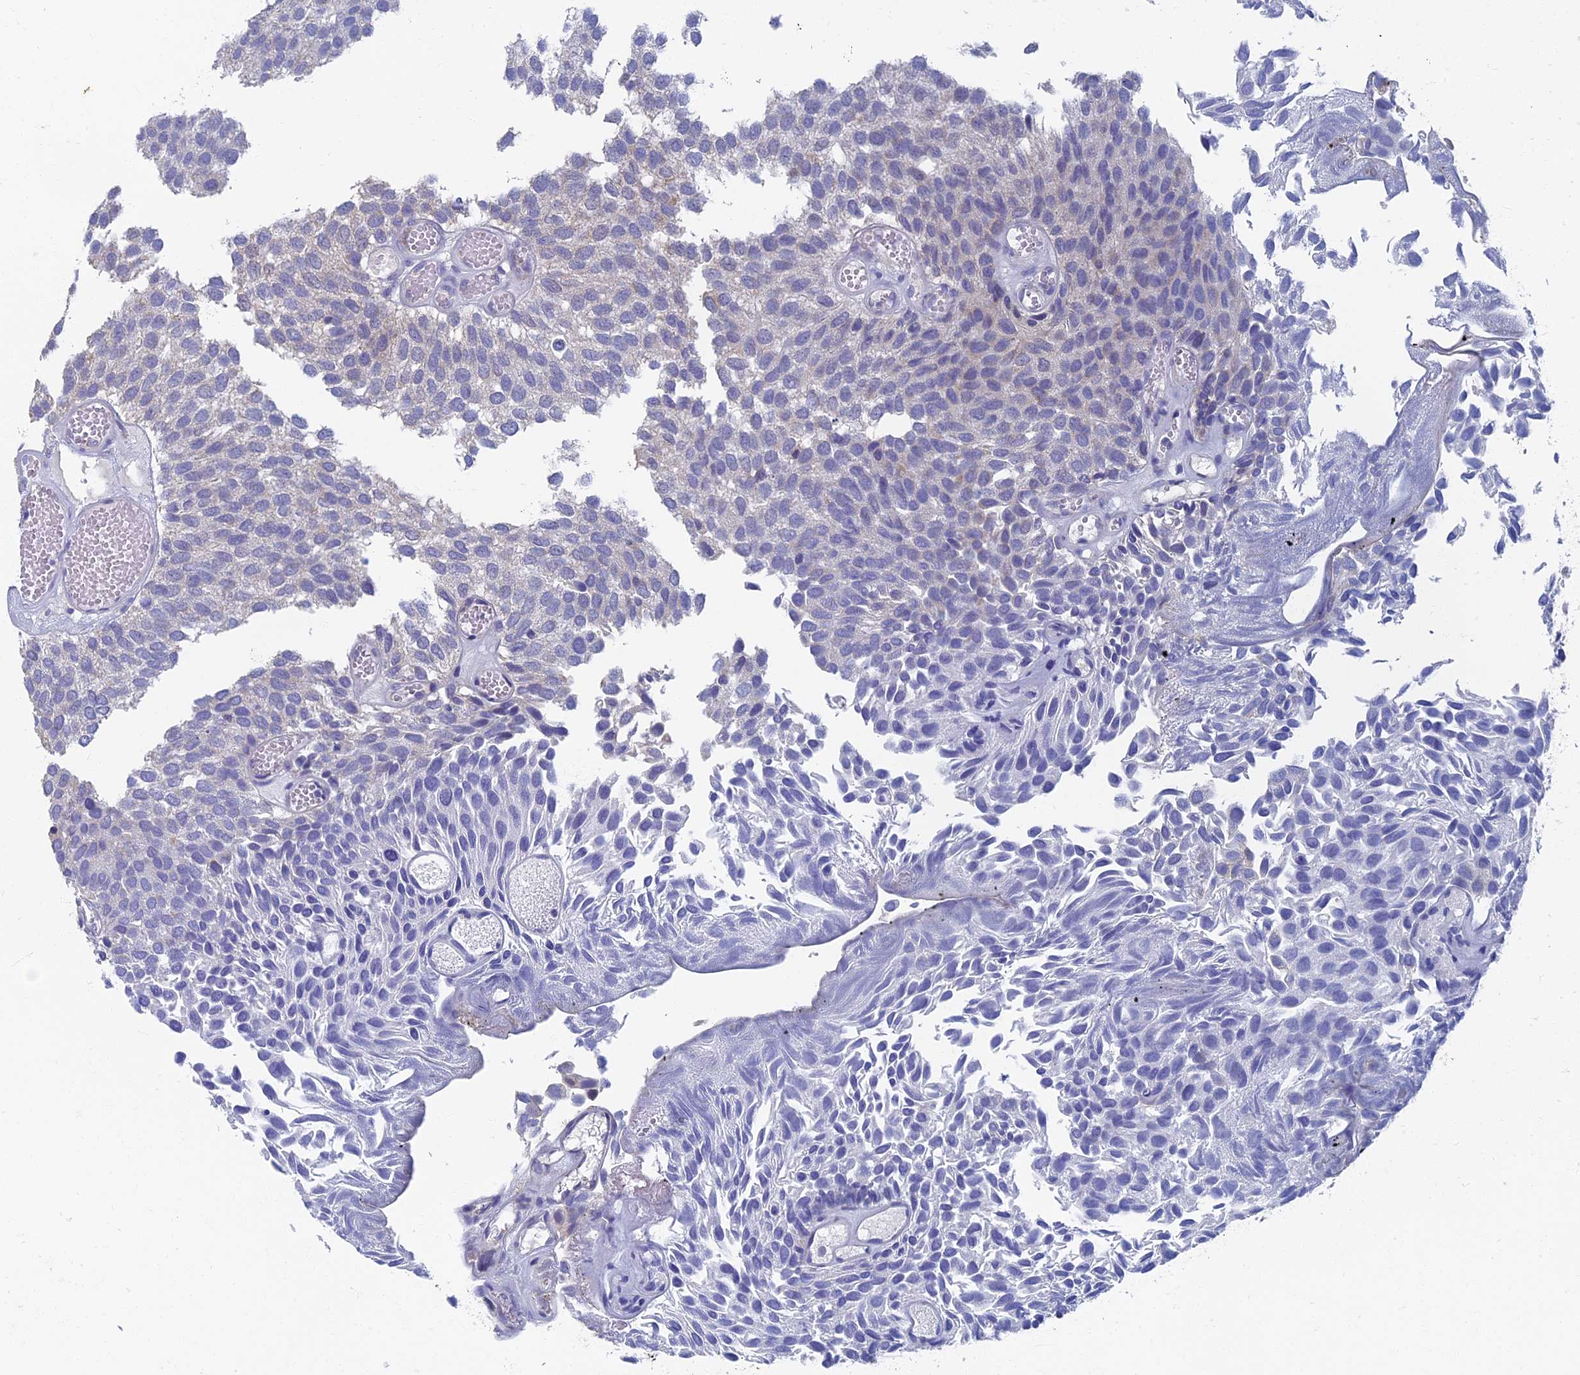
{"staining": {"intensity": "negative", "quantity": "none", "location": "none"}, "tissue": "urothelial cancer", "cell_type": "Tumor cells", "image_type": "cancer", "snomed": [{"axis": "morphology", "description": "Urothelial carcinoma, Low grade"}, {"axis": "topography", "description": "Urinary bladder"}], "caption": "A micrograph of low-grade urothelial carcinoma stained for a protein reveals no brown staining in tumor cells. Brightfield microscopy of IHC stained with DAB (3,3'-diaminobenzidine) (brown) and hematoxylin (blue), captured at high magnification.", "gene": "OAT", "patient": {"sex": "male", "age": 89}}